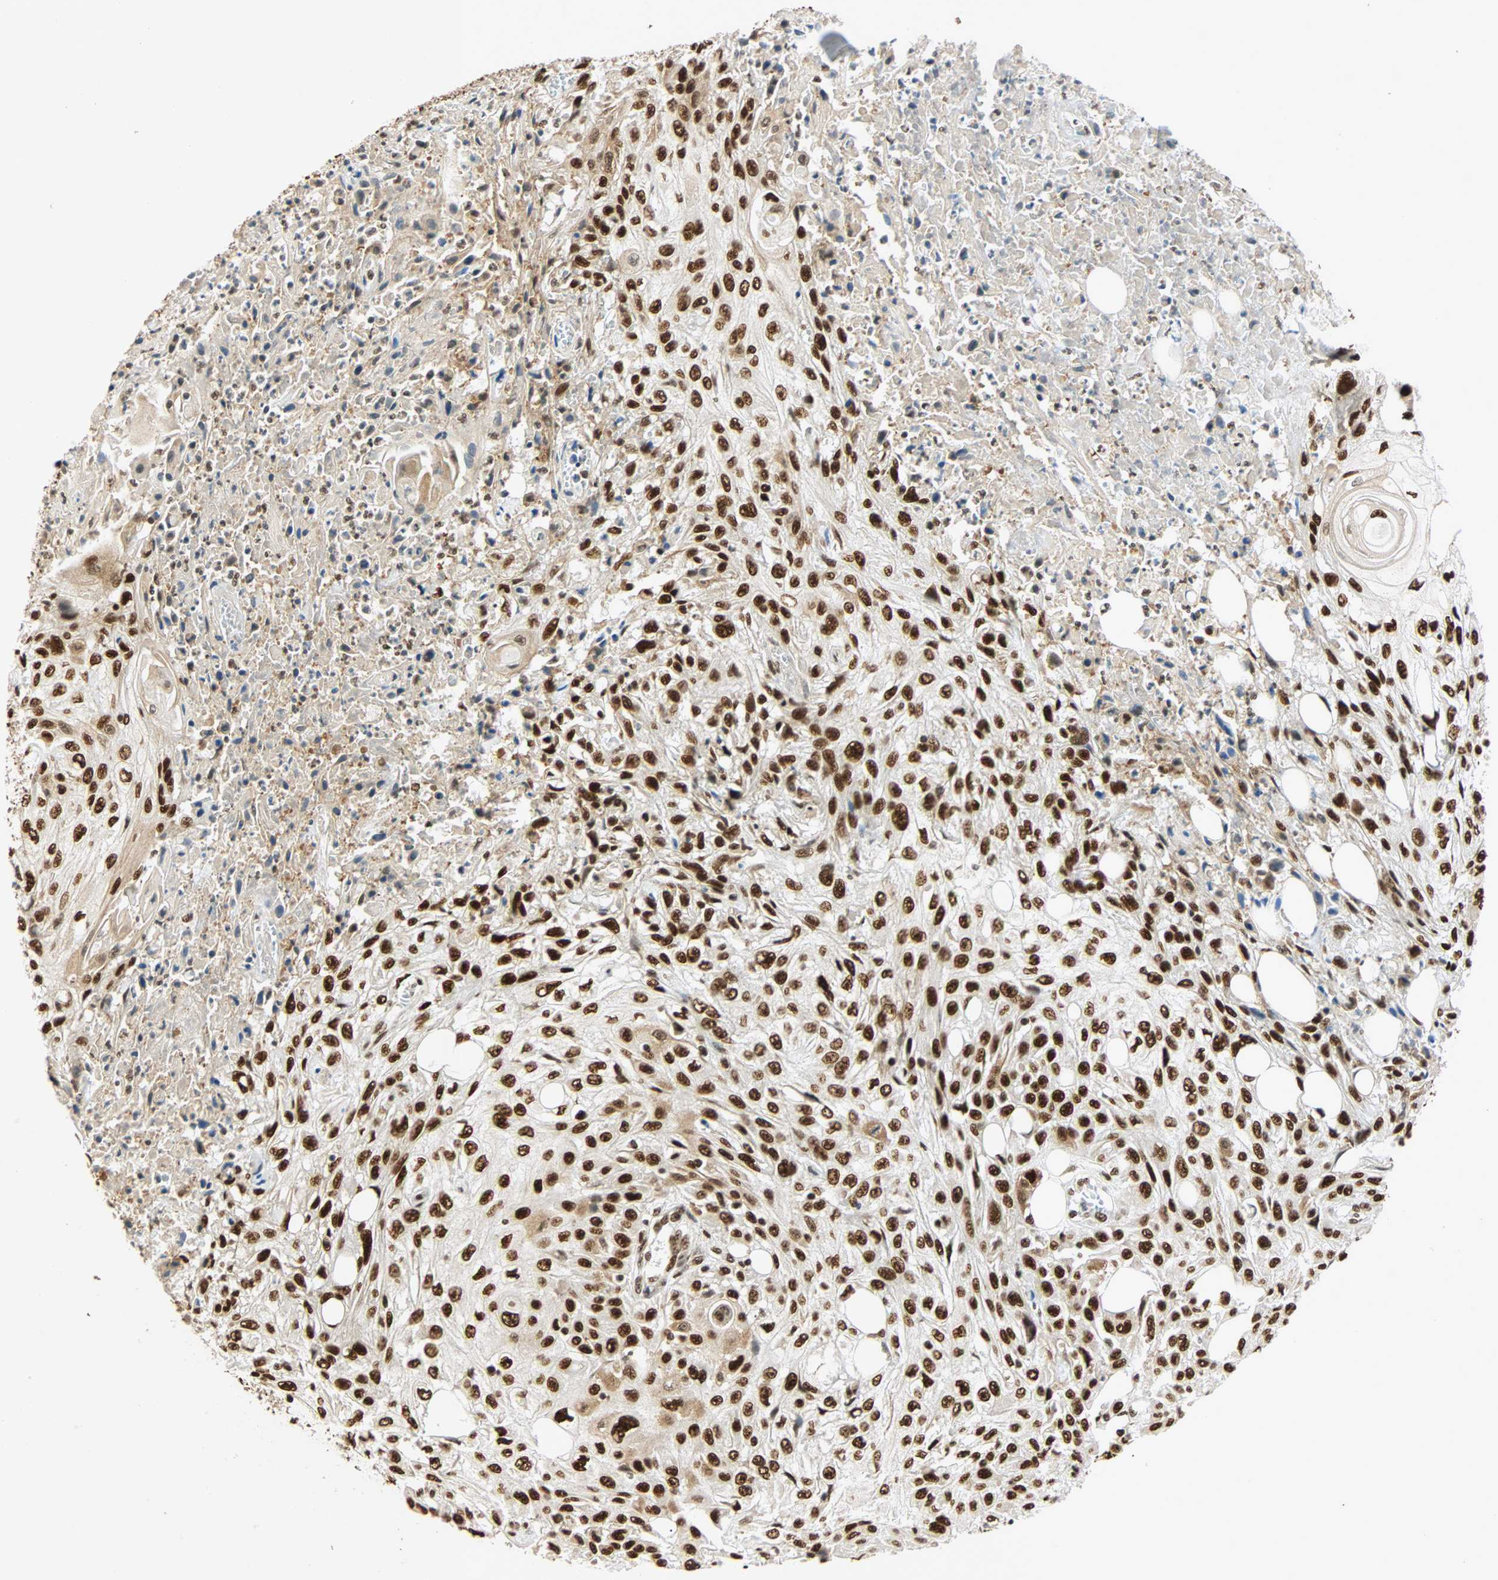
{"staining": {"intensity": "strong", "quantity": ">75%", "location": "nuclear"}, "tissue": "skin cancer", "cell_type": "Tumor cells", "image_type": "cancer", "snomed": [{"axis": "morphology", "description": "Squamous cell carcinoma, NOS"}, {"axis": "morphology", "description": "Squamous cell carcinoma, metastatic, NOS"}, {"axis": "topography", "description": "Skin"}, {"axis": "topography", "description": "Lymph node"}], "caption": "Immunohistochemical staining of squamous cell carcinoma (skin) reveals high levels of strong nuclear protein positivity in about >75% of tumor cells.", "gene": "CDK12", "patient": {"sex": "male", "age": 75}}